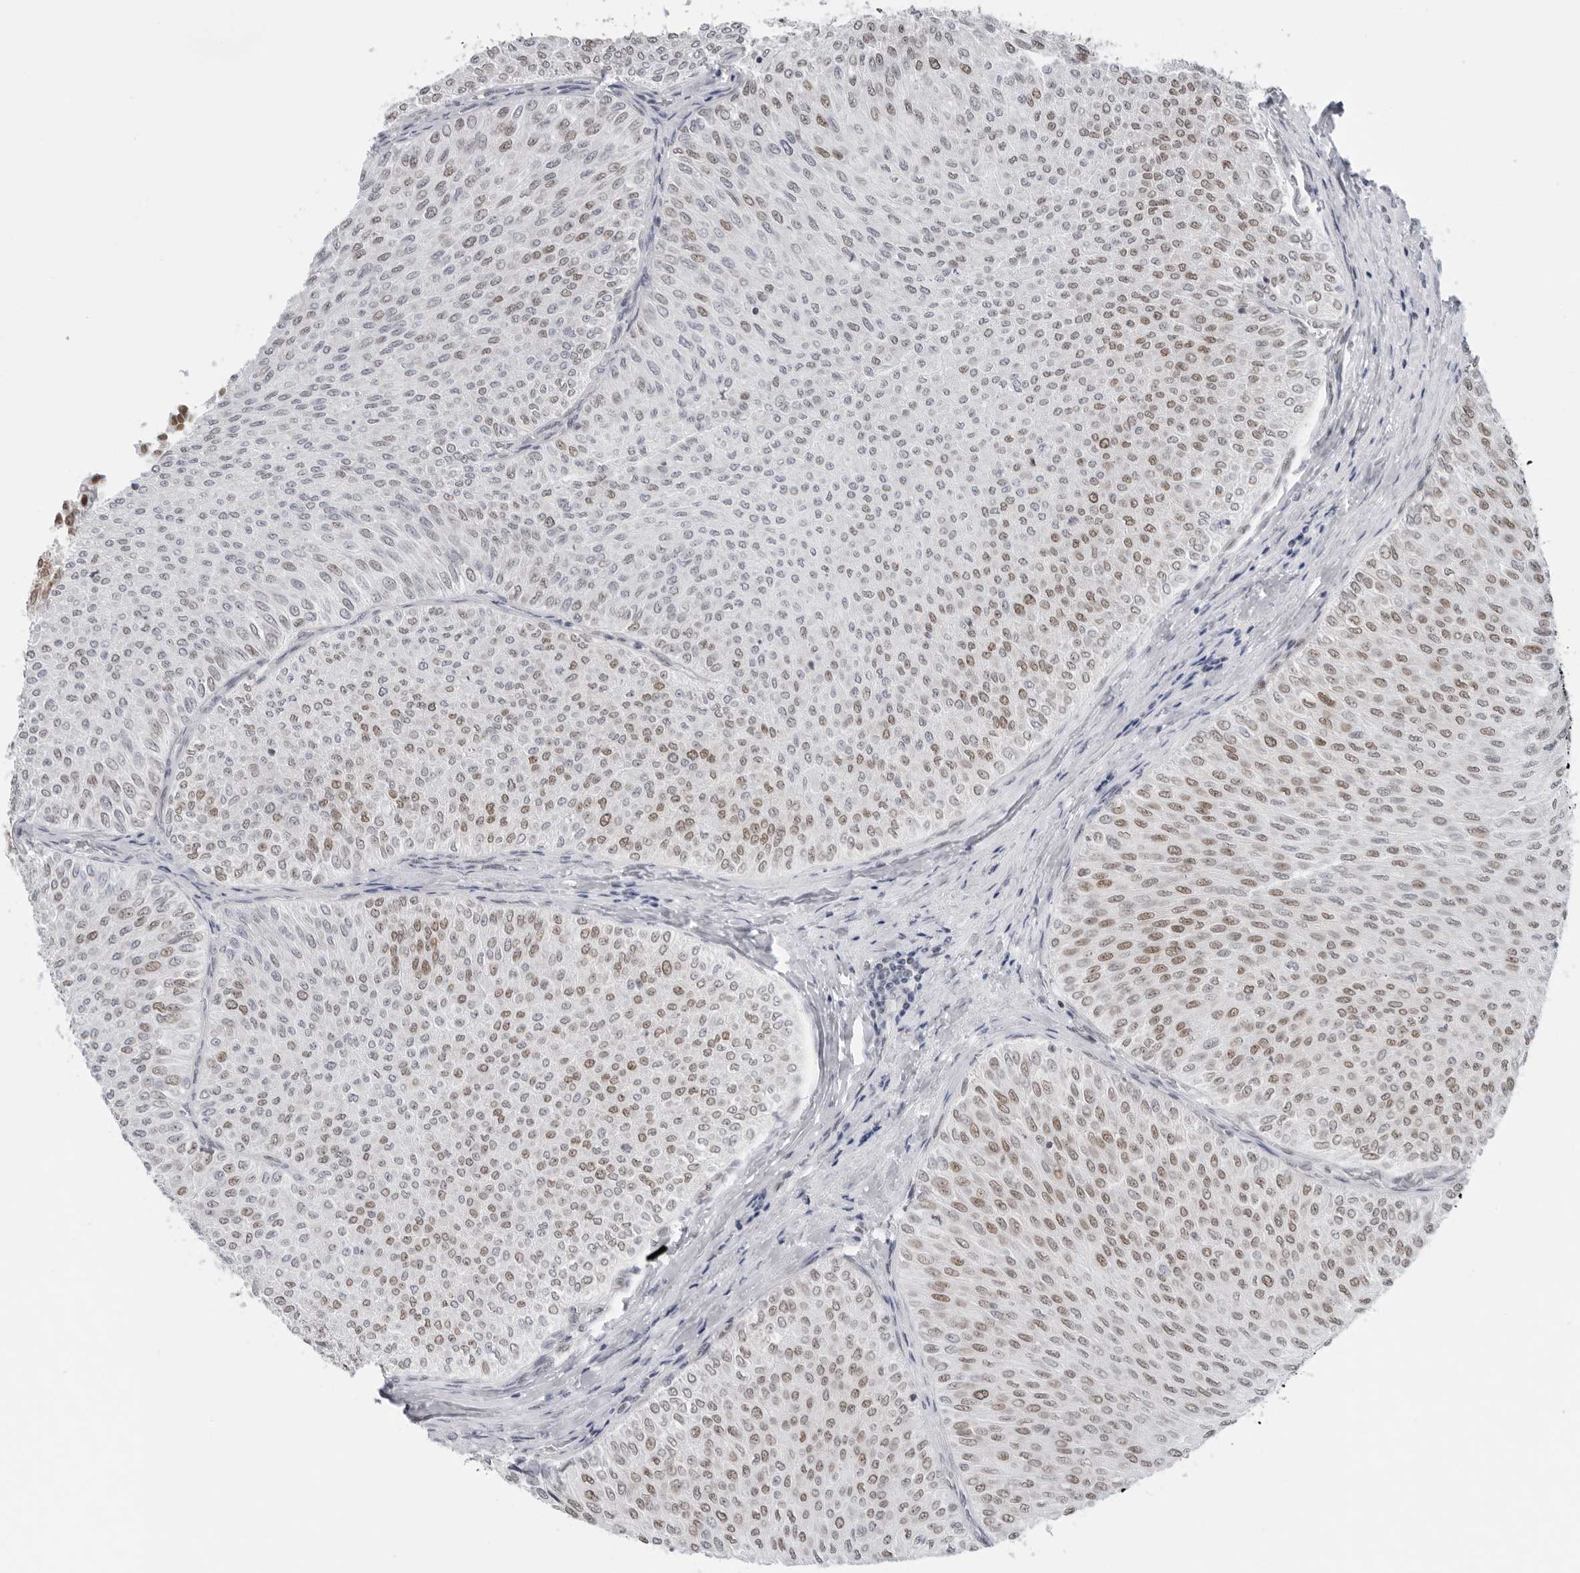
{"staining": {"intensity": "weak", "quantity": "25%-75%", "location": "nuclear"}, "tissue": "urothelial cancer", "cell_type": "Tumor cells", "image_type": "cancer", "snomed": [{"axis": "morphology", "description": "Urothelial carcinoma, Low grade"}, {"axis": "topography", "description": "Urinary bladder"}], "caption": "The immunohistochemical stain labels weak nuclear expression in tumor cells of low-grade urothelial carcinoma tissue.", "gene": "FOXK2", "patient": {"sex": "male", "age": 78}}